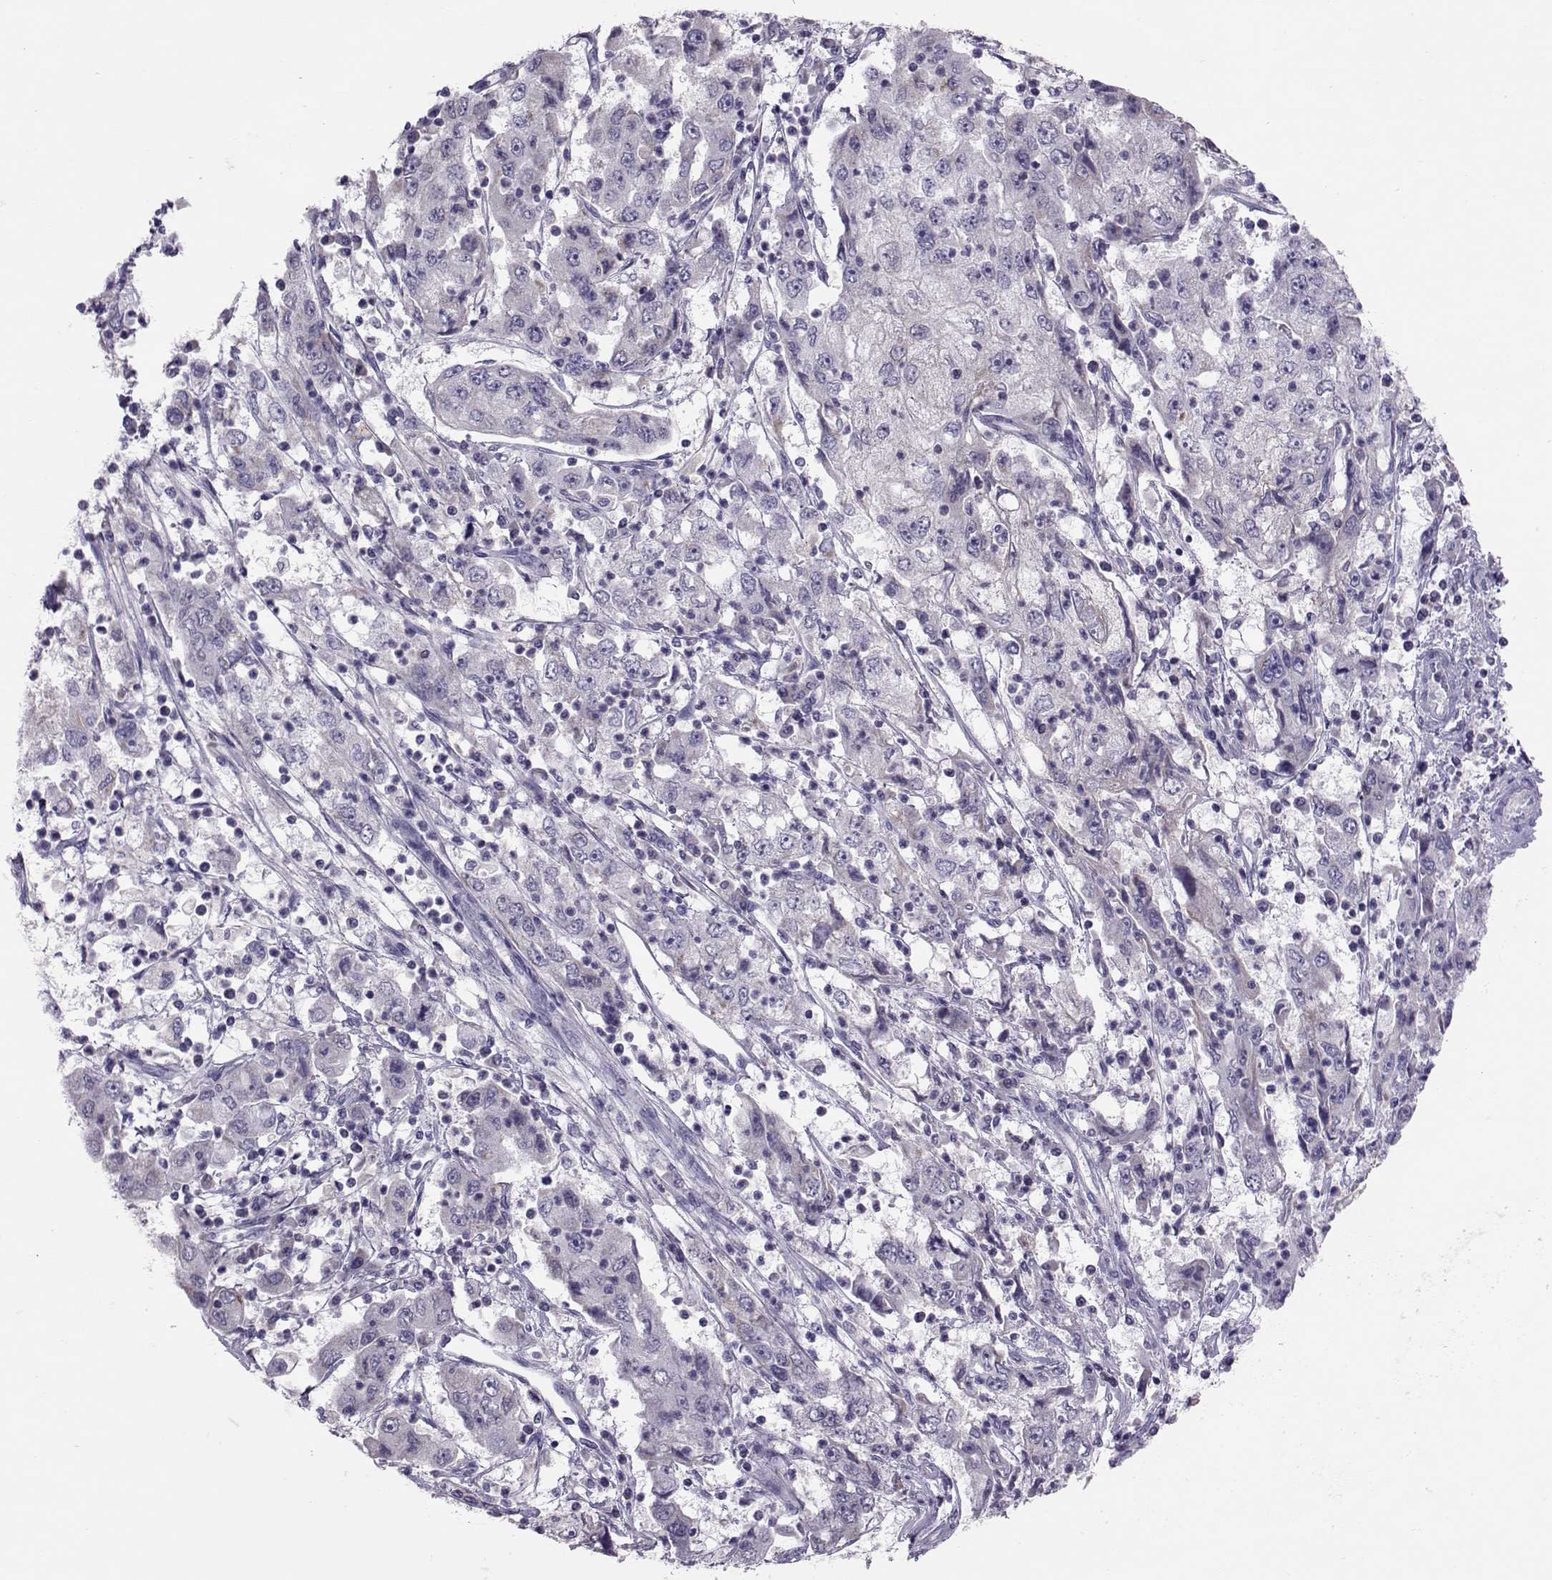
{"staining": {"intensity": "negative", "quantity": "none", "location": "none"}, "tissue": "cervical cancer", "cell_type": "Tumor cells", "image_type": "cancer", "snomed": [{"axis": "morphology", "description": "Squamous cell carcinoma, NOS"}, {"axis": "topography", "description": "Cervix"}], "caption": "High magnification brightfield microscopy of squamous cell carcinoma (cervical) stained with DAB (brown) and counterstained with hematoxylin (blue): tumor cells show no significant positivity. (Immunohistochemistry, brightfield microscopy, high magnification).", "gene": "DNAAF1", "patient": {"sex": "female", "age": 36}}